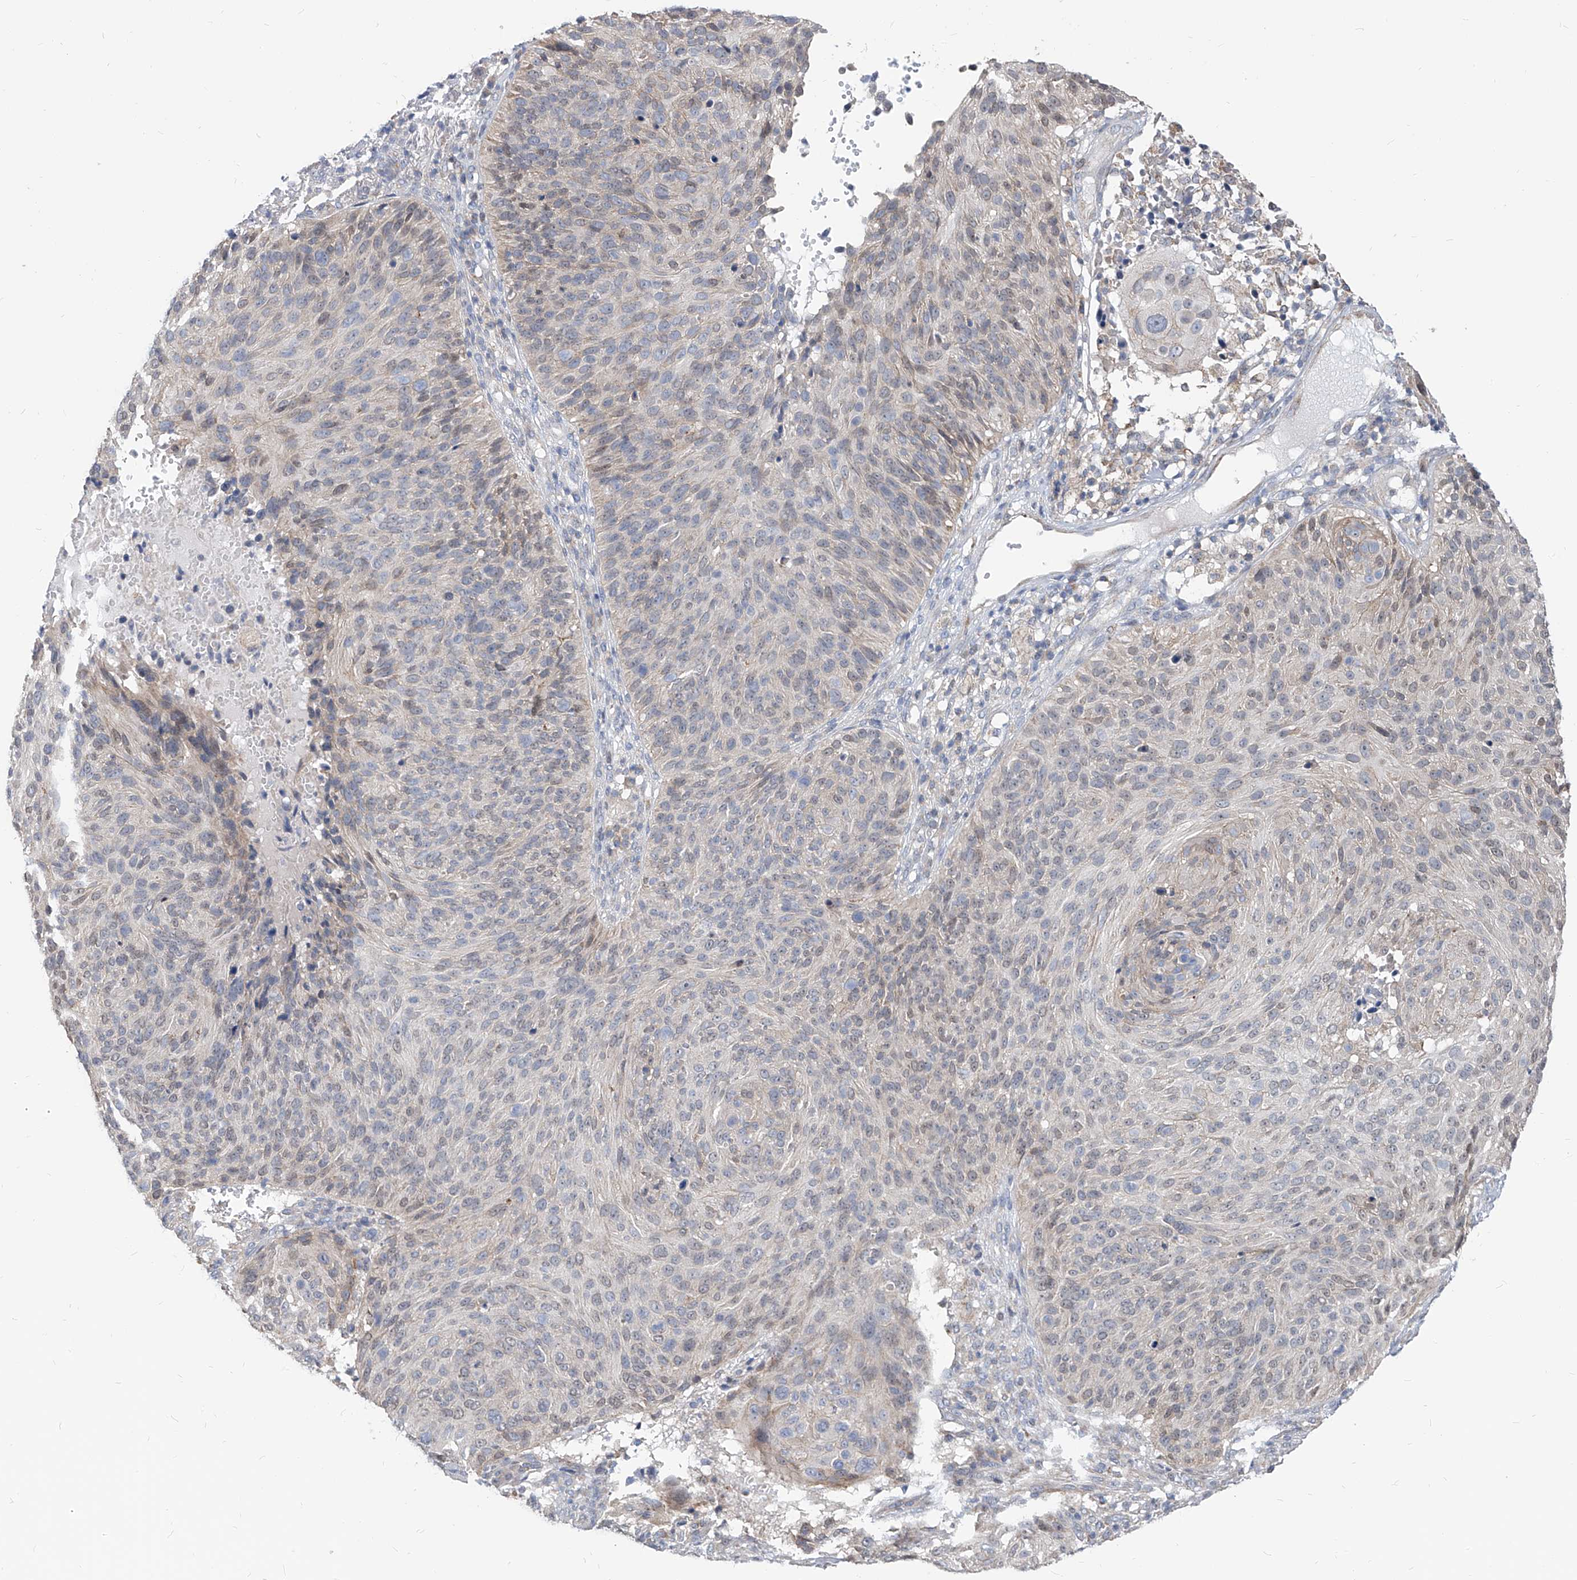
{"staining": {"intensity": "weak", "quantity": "<25%", "location": "cytoplasmic/membranous"}, "tissue": "cervical cancer", "cell_type": "Tumor cells", "image_type": "cancer", "snomed": [{"axis": "morphology", "description": "Squamous cell carcinoma, NOS"}, {"axis": "topography", "description": "Cervix"}], "caption": "Histopathology image shows no significant protein staining in tumor cells of cervical cancer.", "gene": "AGPS", "patient": {"sex": "female", "age": 74}}